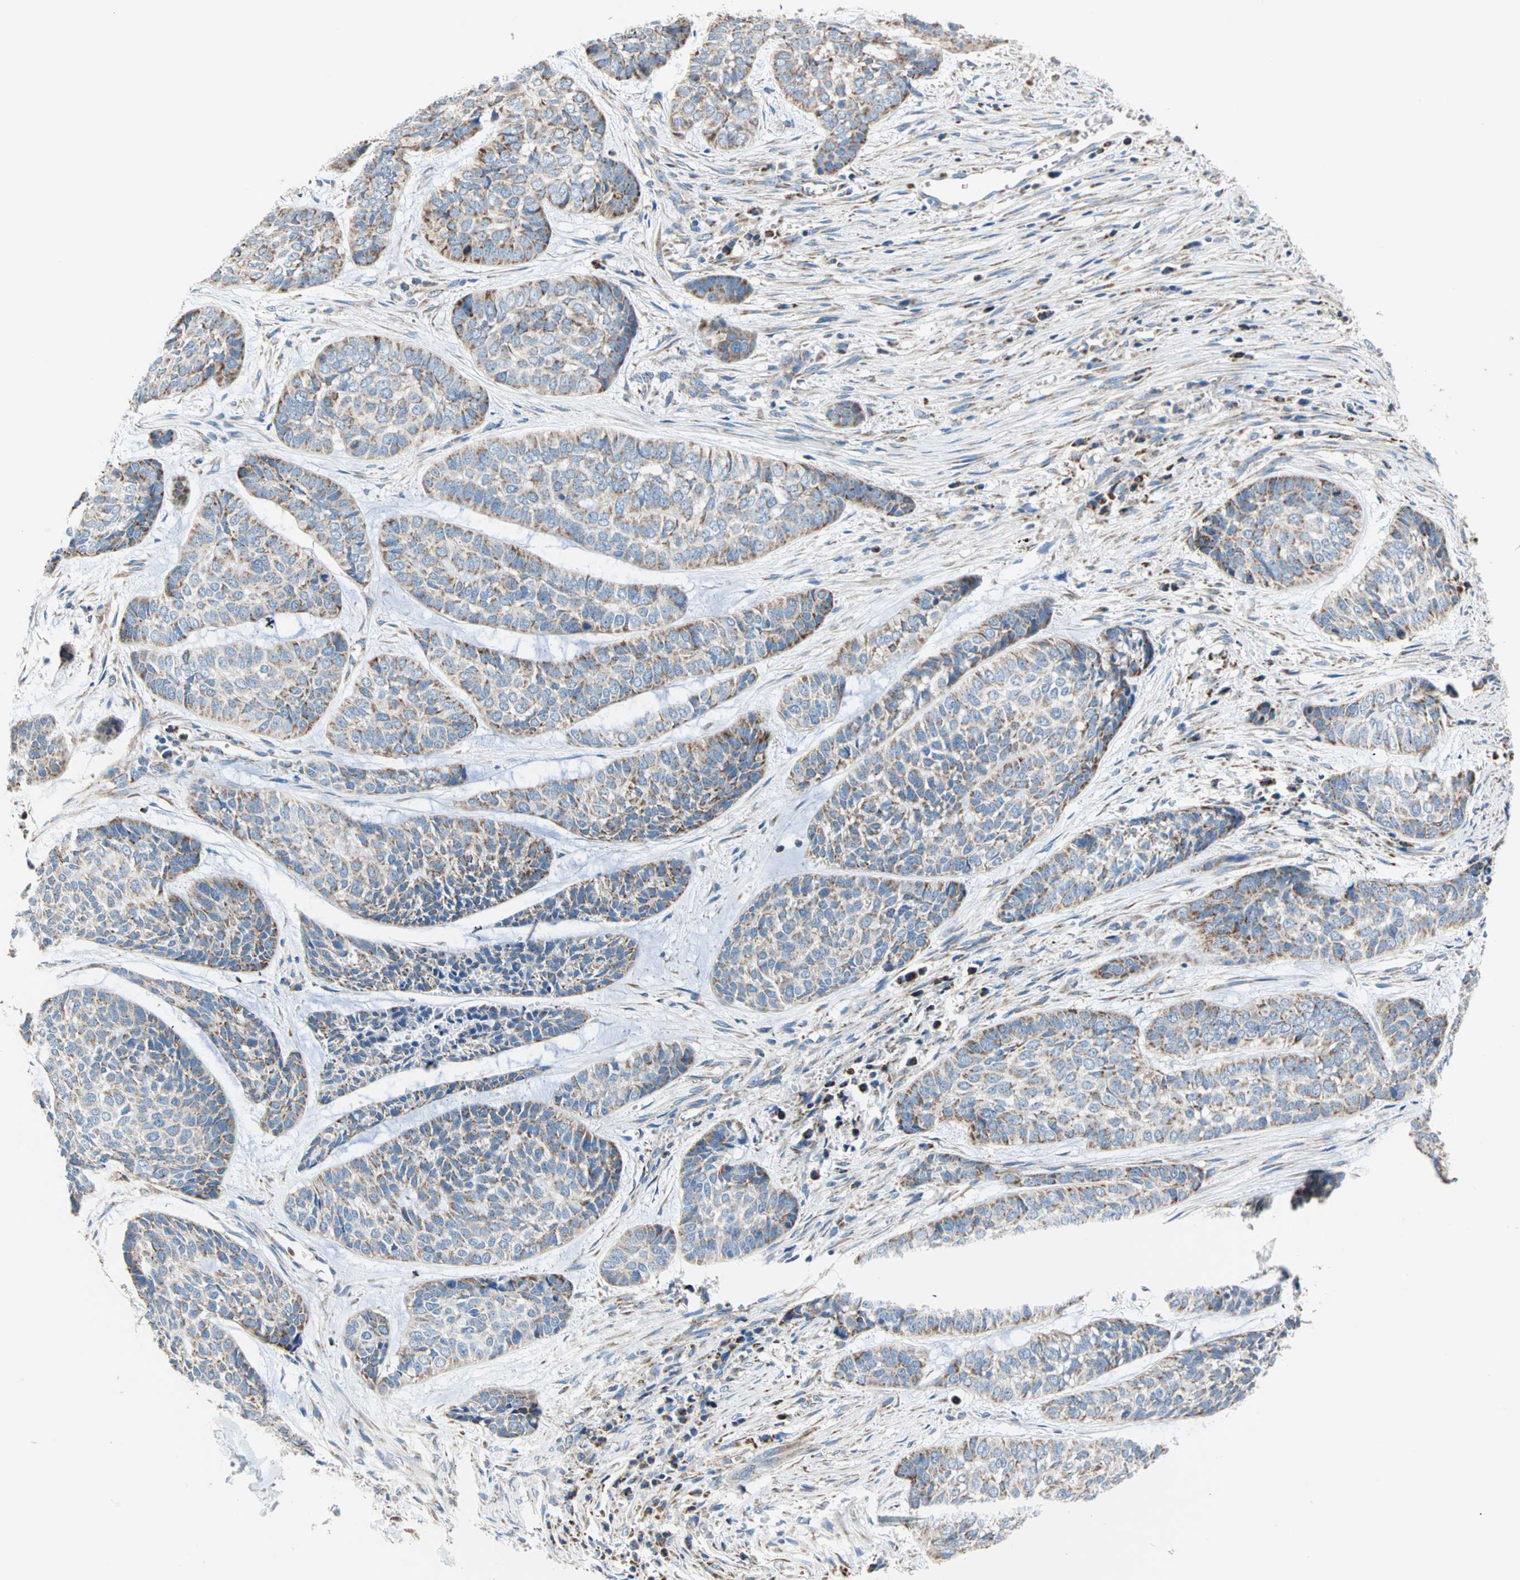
{"staining": {"intensity": "moderate", "quantity": "25%-75%", "location": "cytoplasmic/membranous"}, "tissue": "skin cancer", "cell_type": "Tumor cells", "image_type": "cancer", "snomed": [{"axis": "morphology", "description": "Basal cell carcinoma"}, {"axis": "topography", "description": "Skin"}], "caption": "Immunohistochemical staining of human skin basal cell carcinoma exhibits medium levels of moderate cytoplasmic/membranous protein staining in approximately 25%-75% of tumor cells.", "gene": "TST", "patient": {"sex": "female", "age": 64}}